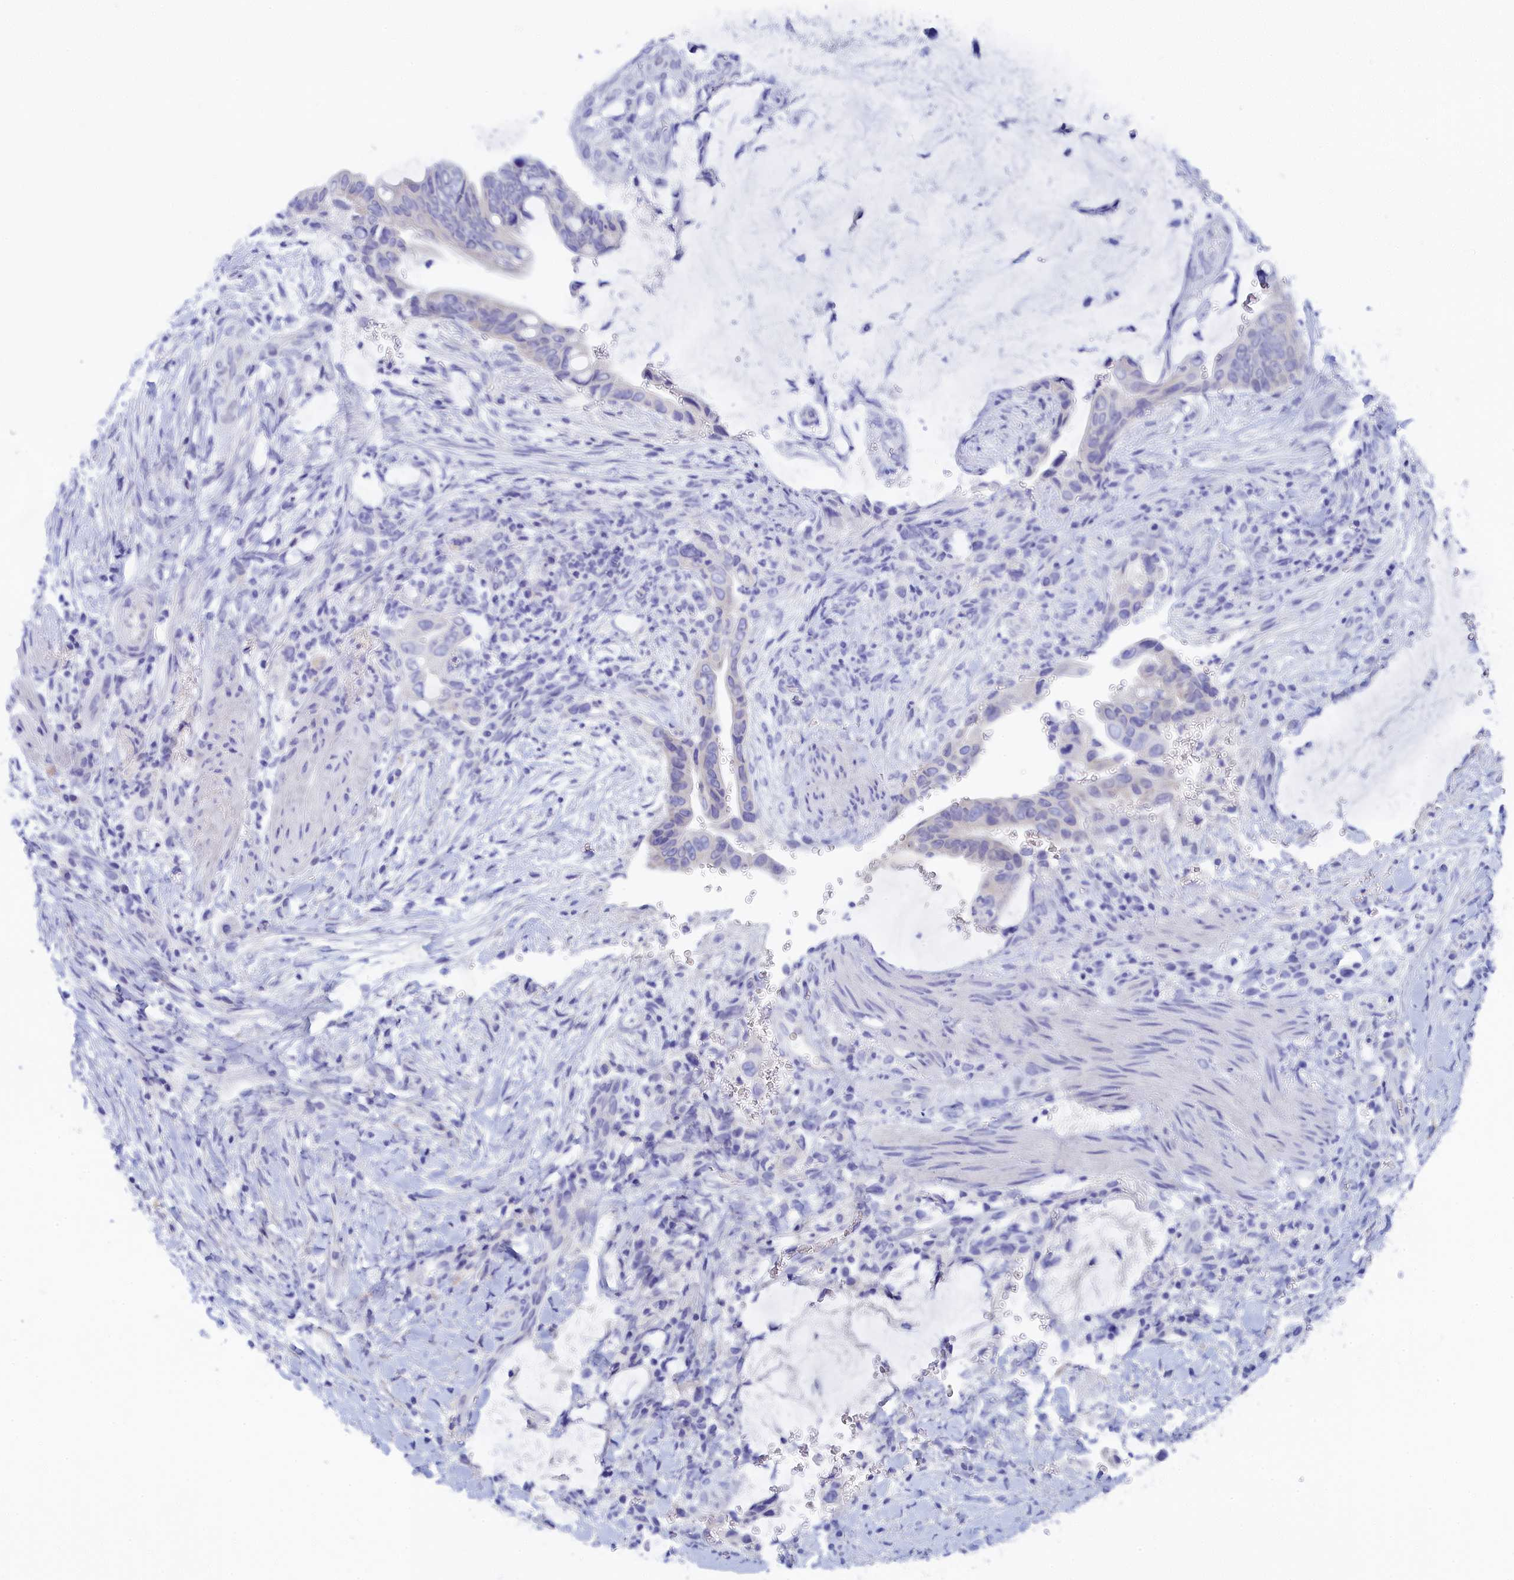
{"staining": {"intensity": "negative", "quantity": "none", "location": "none"}, "tissue": "pancreatic cancer", "cell_type": "Tumor cells", "image_type": "cancer", "snomed": [{"axis": "morphology", "description": "Adenocarcinoma, NOS"}, {"axis": "topography", "description": "Pancreas"}], "caption": "IHC photomicrograph of neoplastic tissue: pancreatic cancer (adenocarcinoma) stained with DAB shows no significant protein positivity in tumor cells.", "gene": "TRIM10", "patient": {"sex": "male", "age": 75}}